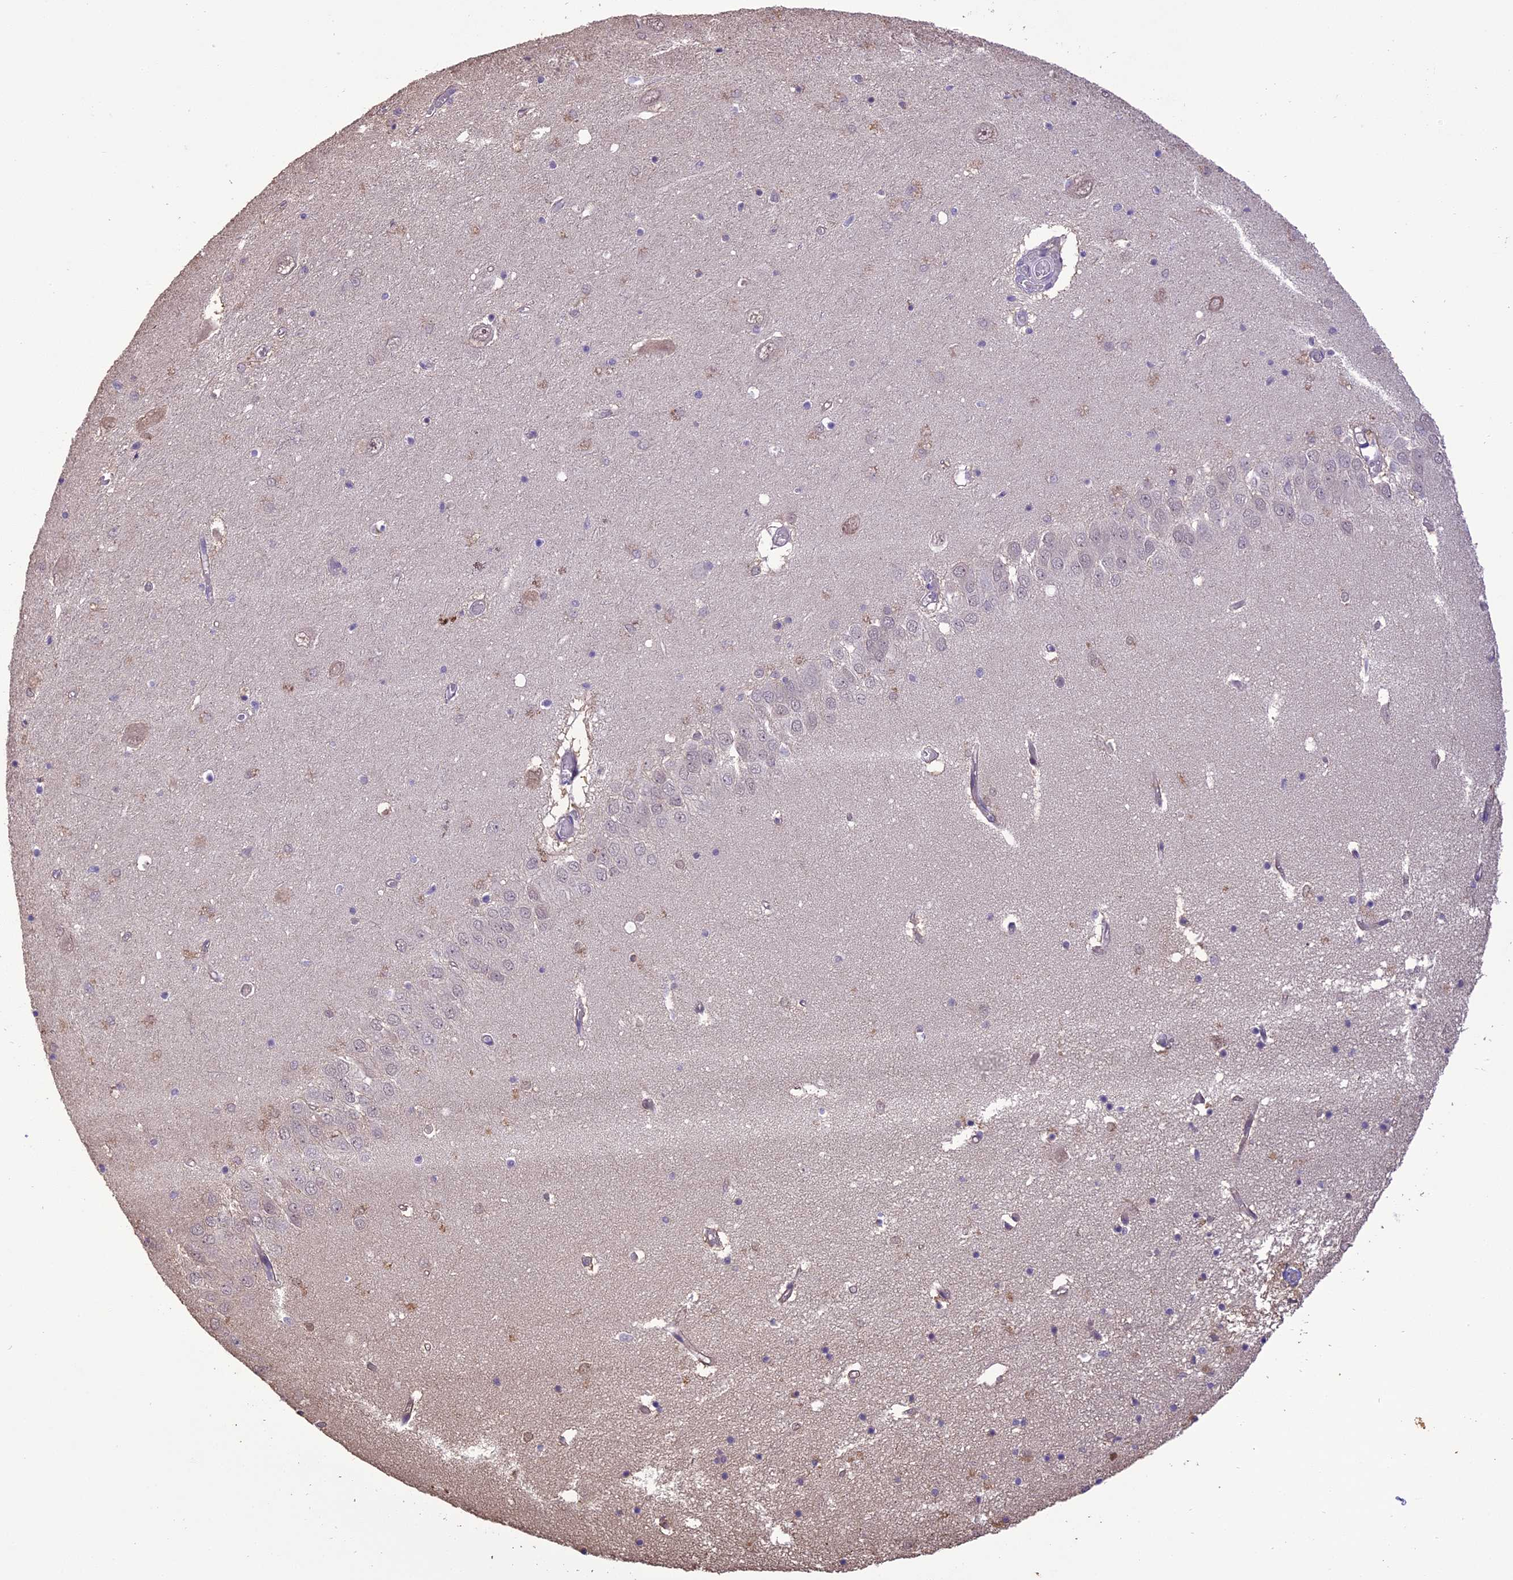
{"staining": {"intensity": "negative", "quantity": "none", "location": "none"}, "tissue": "hippocampus", "cell_type": "Glial cells", "image_type": "normal", "snomed": [{"axis": "morphology", "description": "Normal tissue, NOS"}, {"axis": "topography", "description": "Hippocampus"}], "caption": "Immunohistochemistry (IHC) of benign hippocampus demonstrates no staining in glial cells.", "gene": "TIGD7", "patient": {"sex": "male", "age": 70}}